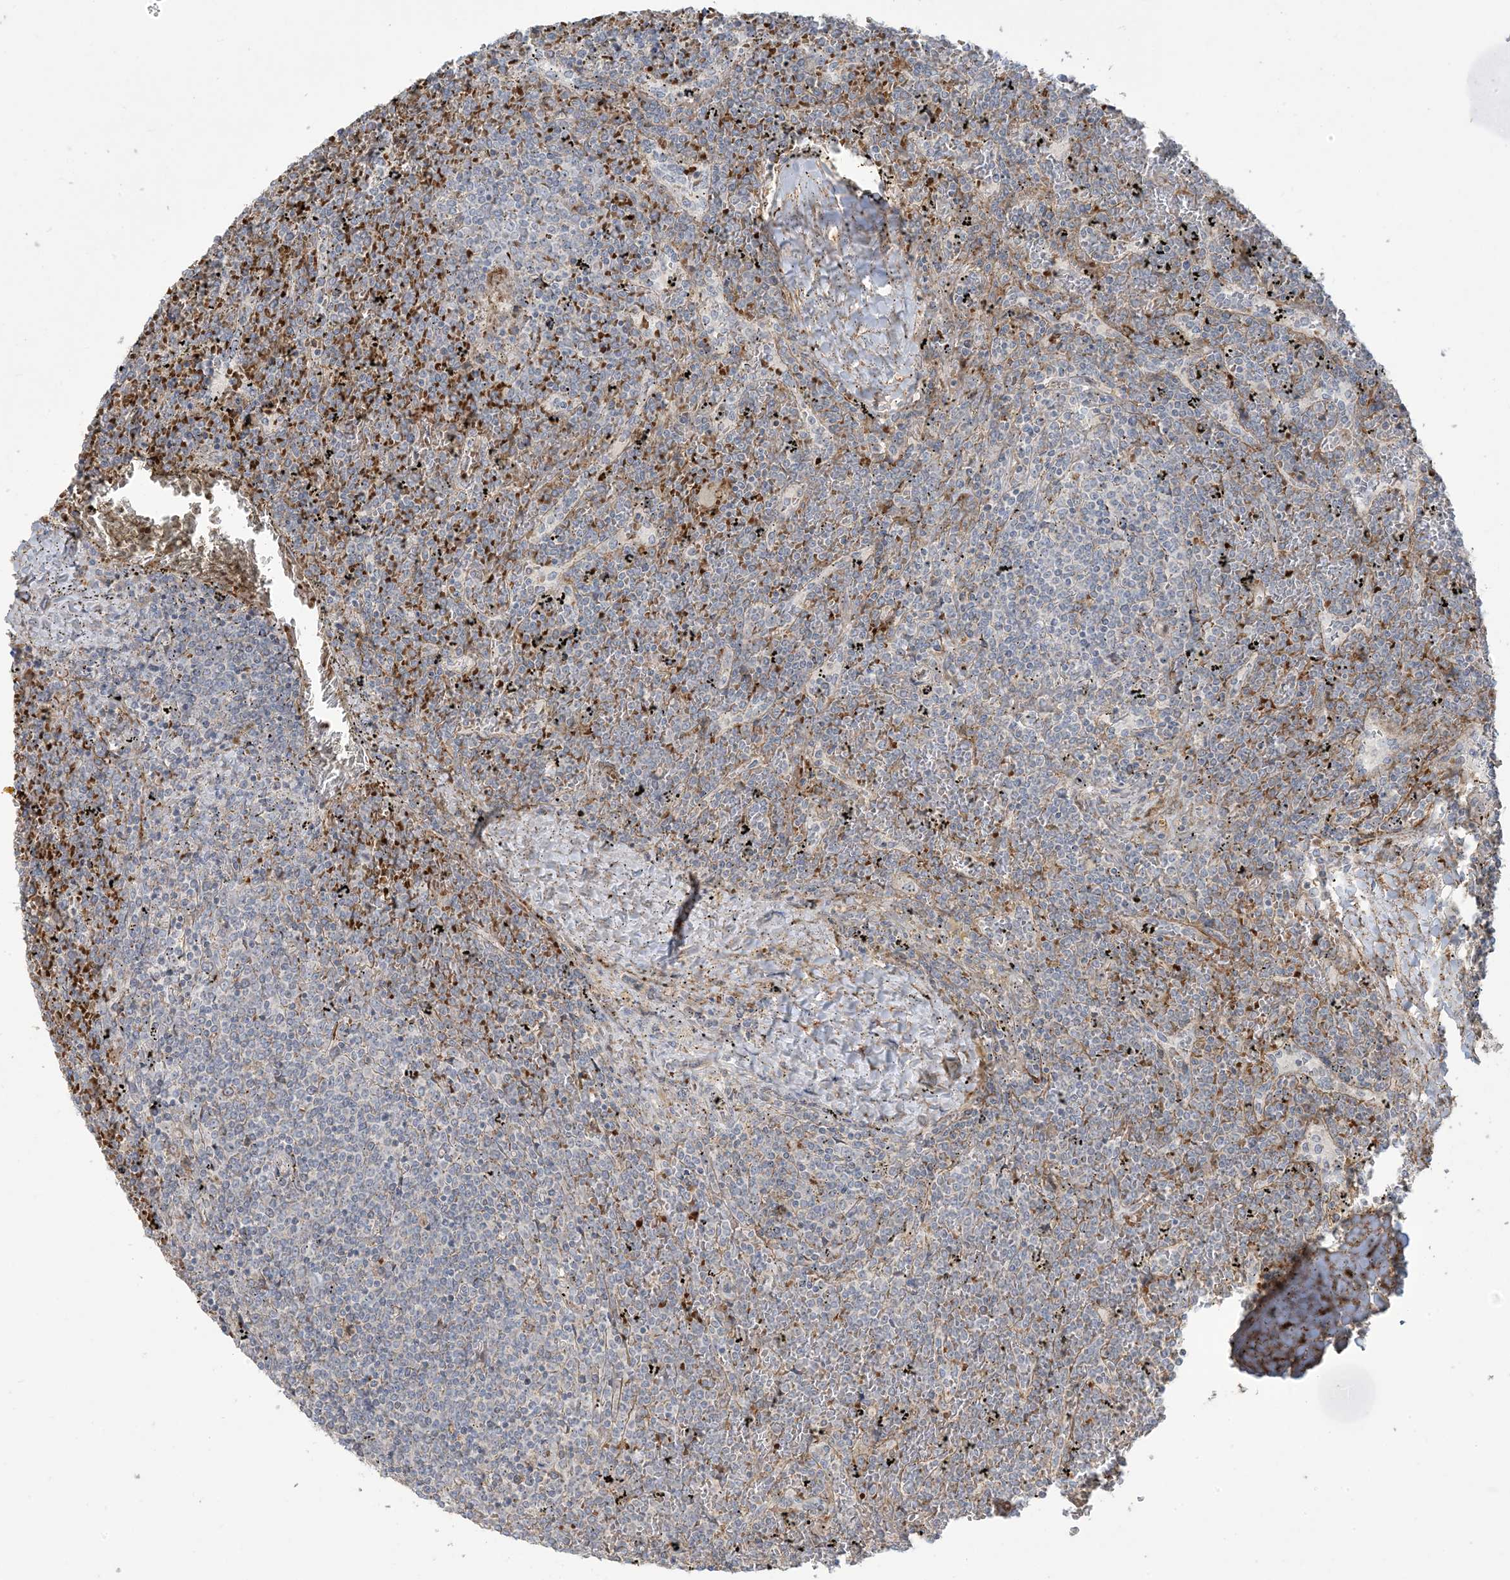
{"staining": {"intensity": "negative", "quantity": "none", "location": "none"}, "tissue": "lymphoma", "cell_type": "Tumor cells", "image_type": "cancer", "snomed": [{"axis": "morphology", "description": "Malignant lymphoma, non-Hodgkin's type, Low grade"}, {"axis": "topography", "description": "Spleen"}], "caption": "IHC histopathology image of lymphoma stained for a protein (brown), which exhibits no staining in tumor cells.", "gene": "KLHL18", "patient": {"sex": "female", "age": 19}}